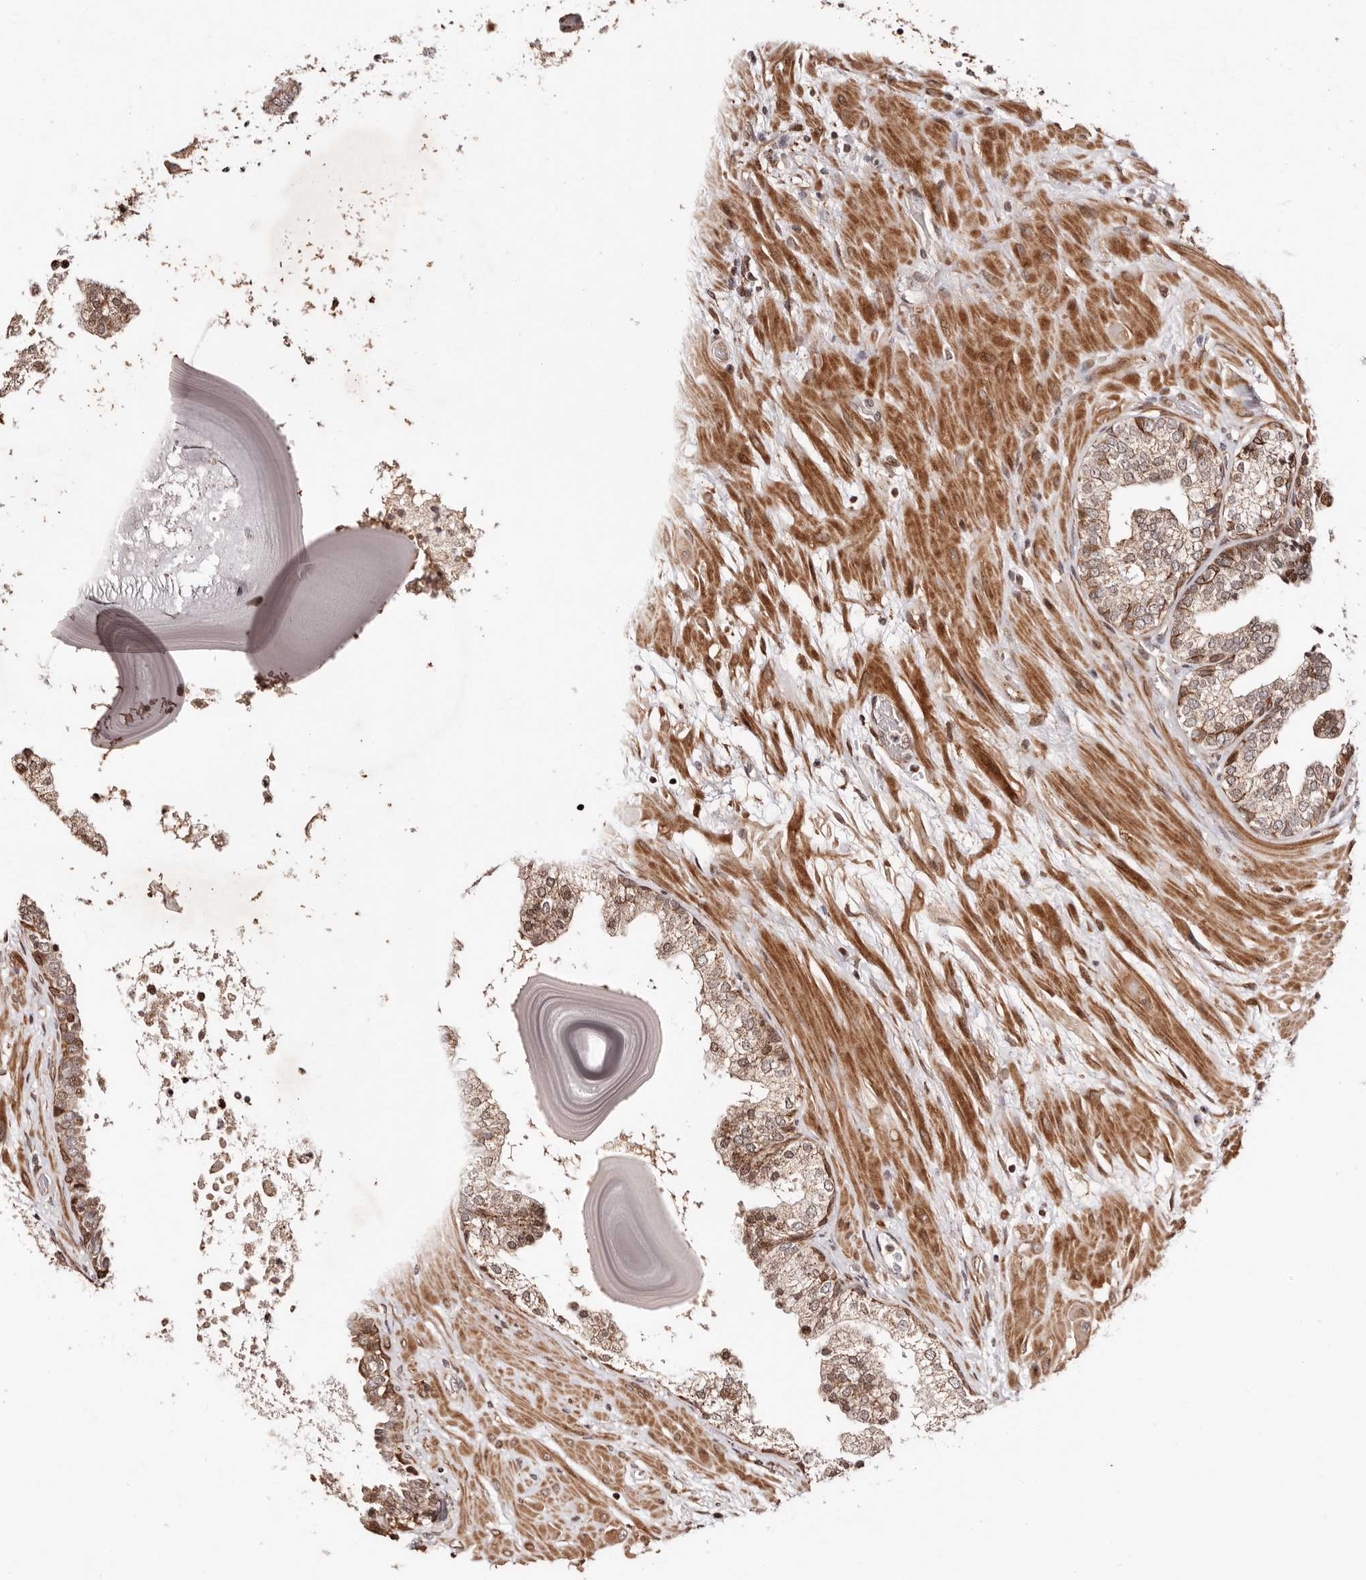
{"staining": {"intensity": "moderate", "quantity": "<25%", "location": "cytoplasmic/membranous,nuclear"}, "tissue": "prostate", "cell_type": "Glandular cells", "image_type": "normal", "snomed": [{"axis": "morphology", "description": "Normal tissue, NOS"}, {"axis": "topography", "description": "Prostate"}], "caption": "Protein analysis of unremarkable prostate demonstrates moderate cytoplasmic/membranous,nuclear staining in about <25% of glandular cells.", "gene": "HIVEP3", "patient": {"sex": "male", "age": 48}}